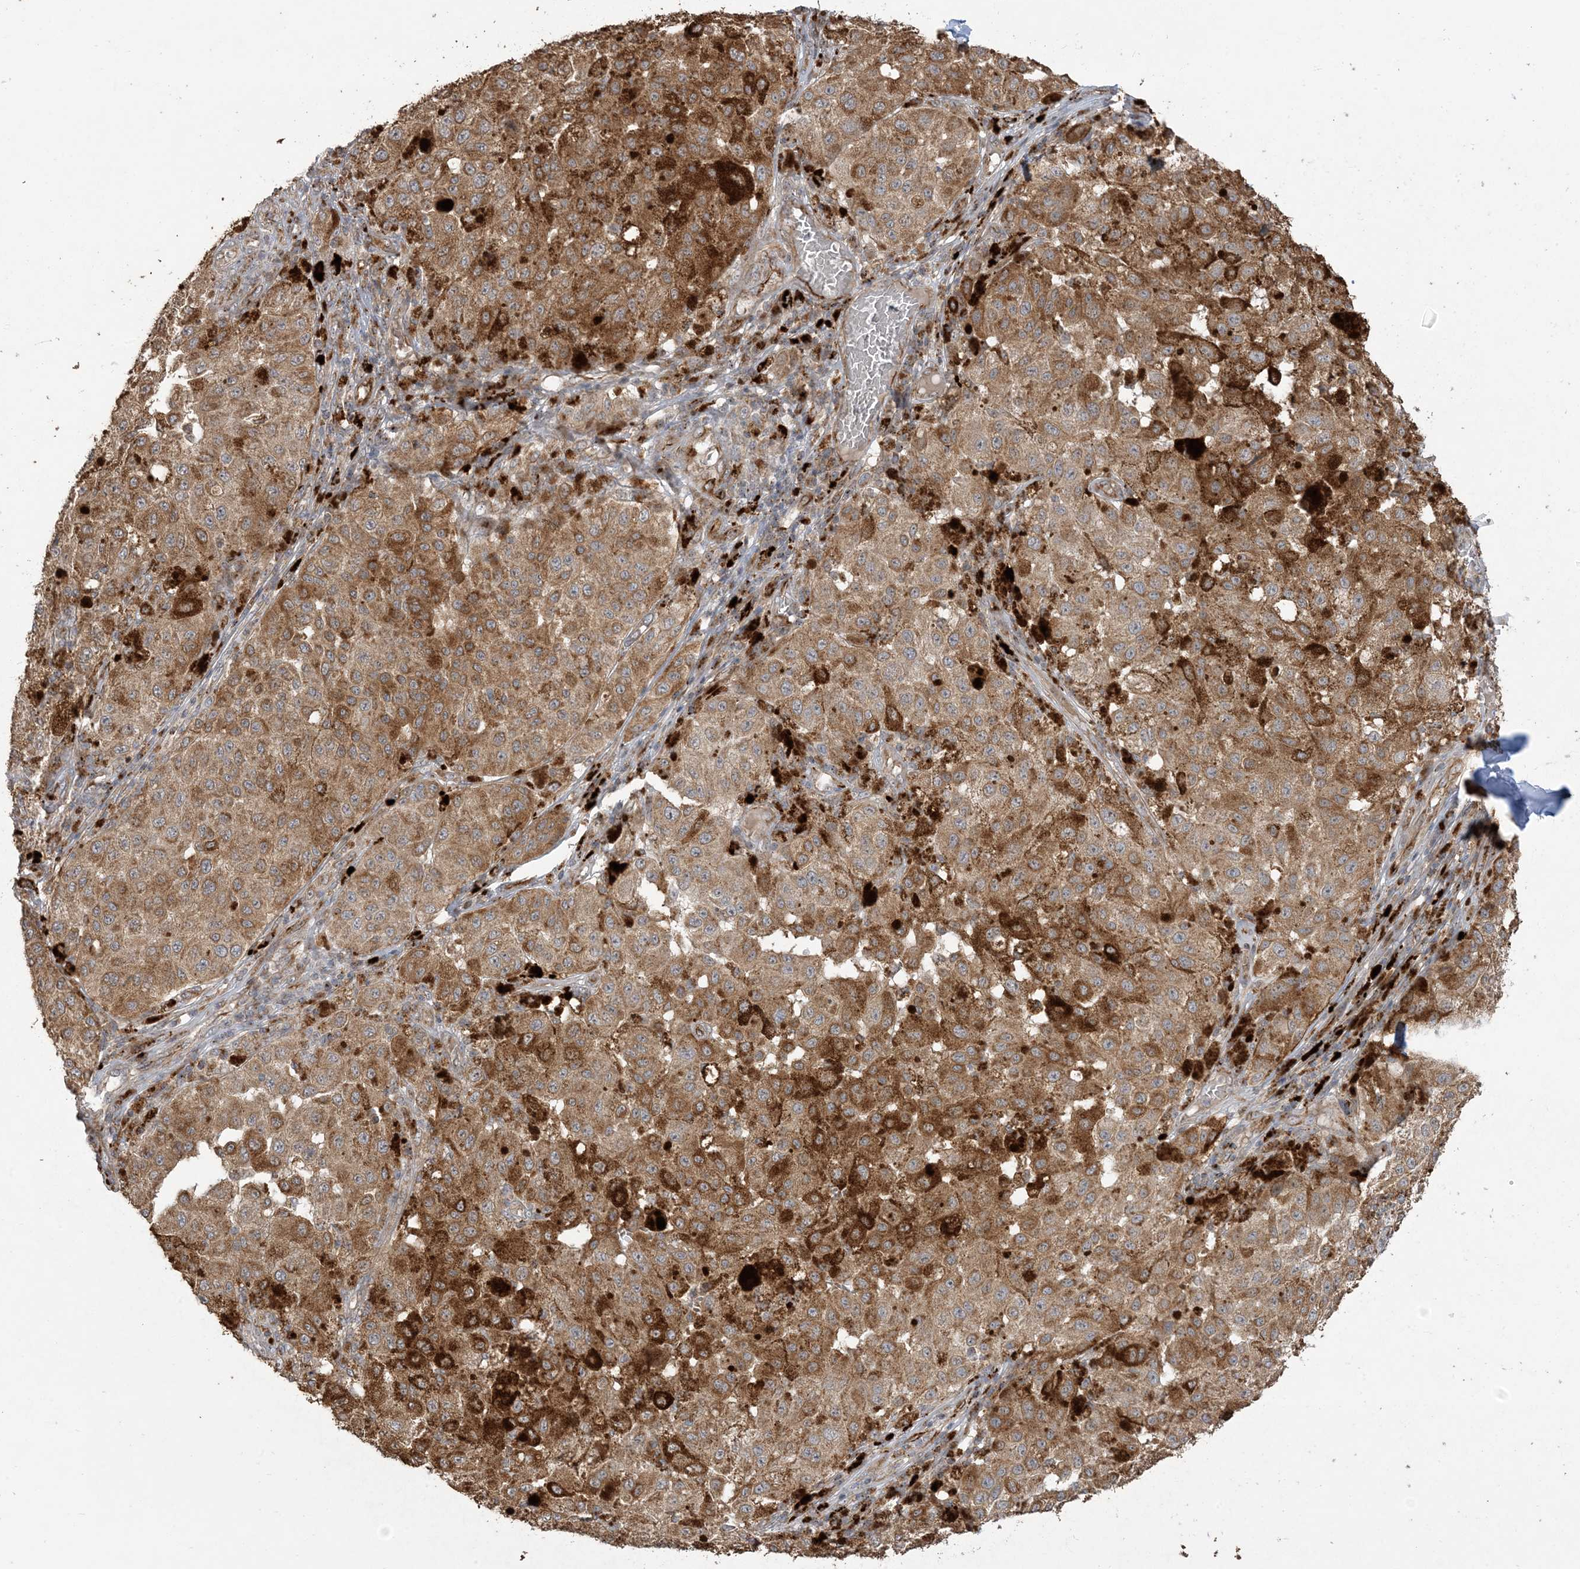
{"staining": {"intensity": "moderate", "quantity": ">75%", "location": "cytoplasmic/membranous"}, "tissue": "melanoma", "cell_type": "Tumor cells", "image_type": "cancer", "snomed": [{"axis": "morphology", "description": "Malignant melanoma, NOS"}, {"axis": "topography", "description": "Skin"}], "caption": "IHC (DAB (3,3'-diaminobenzidine)) staining of malignant melanoma shows moderate cytoplasmic/membranous protein expression in about >75% of tumor cells.", "gene": "AGA", "patient": {"sex": "female", "age": 64}}